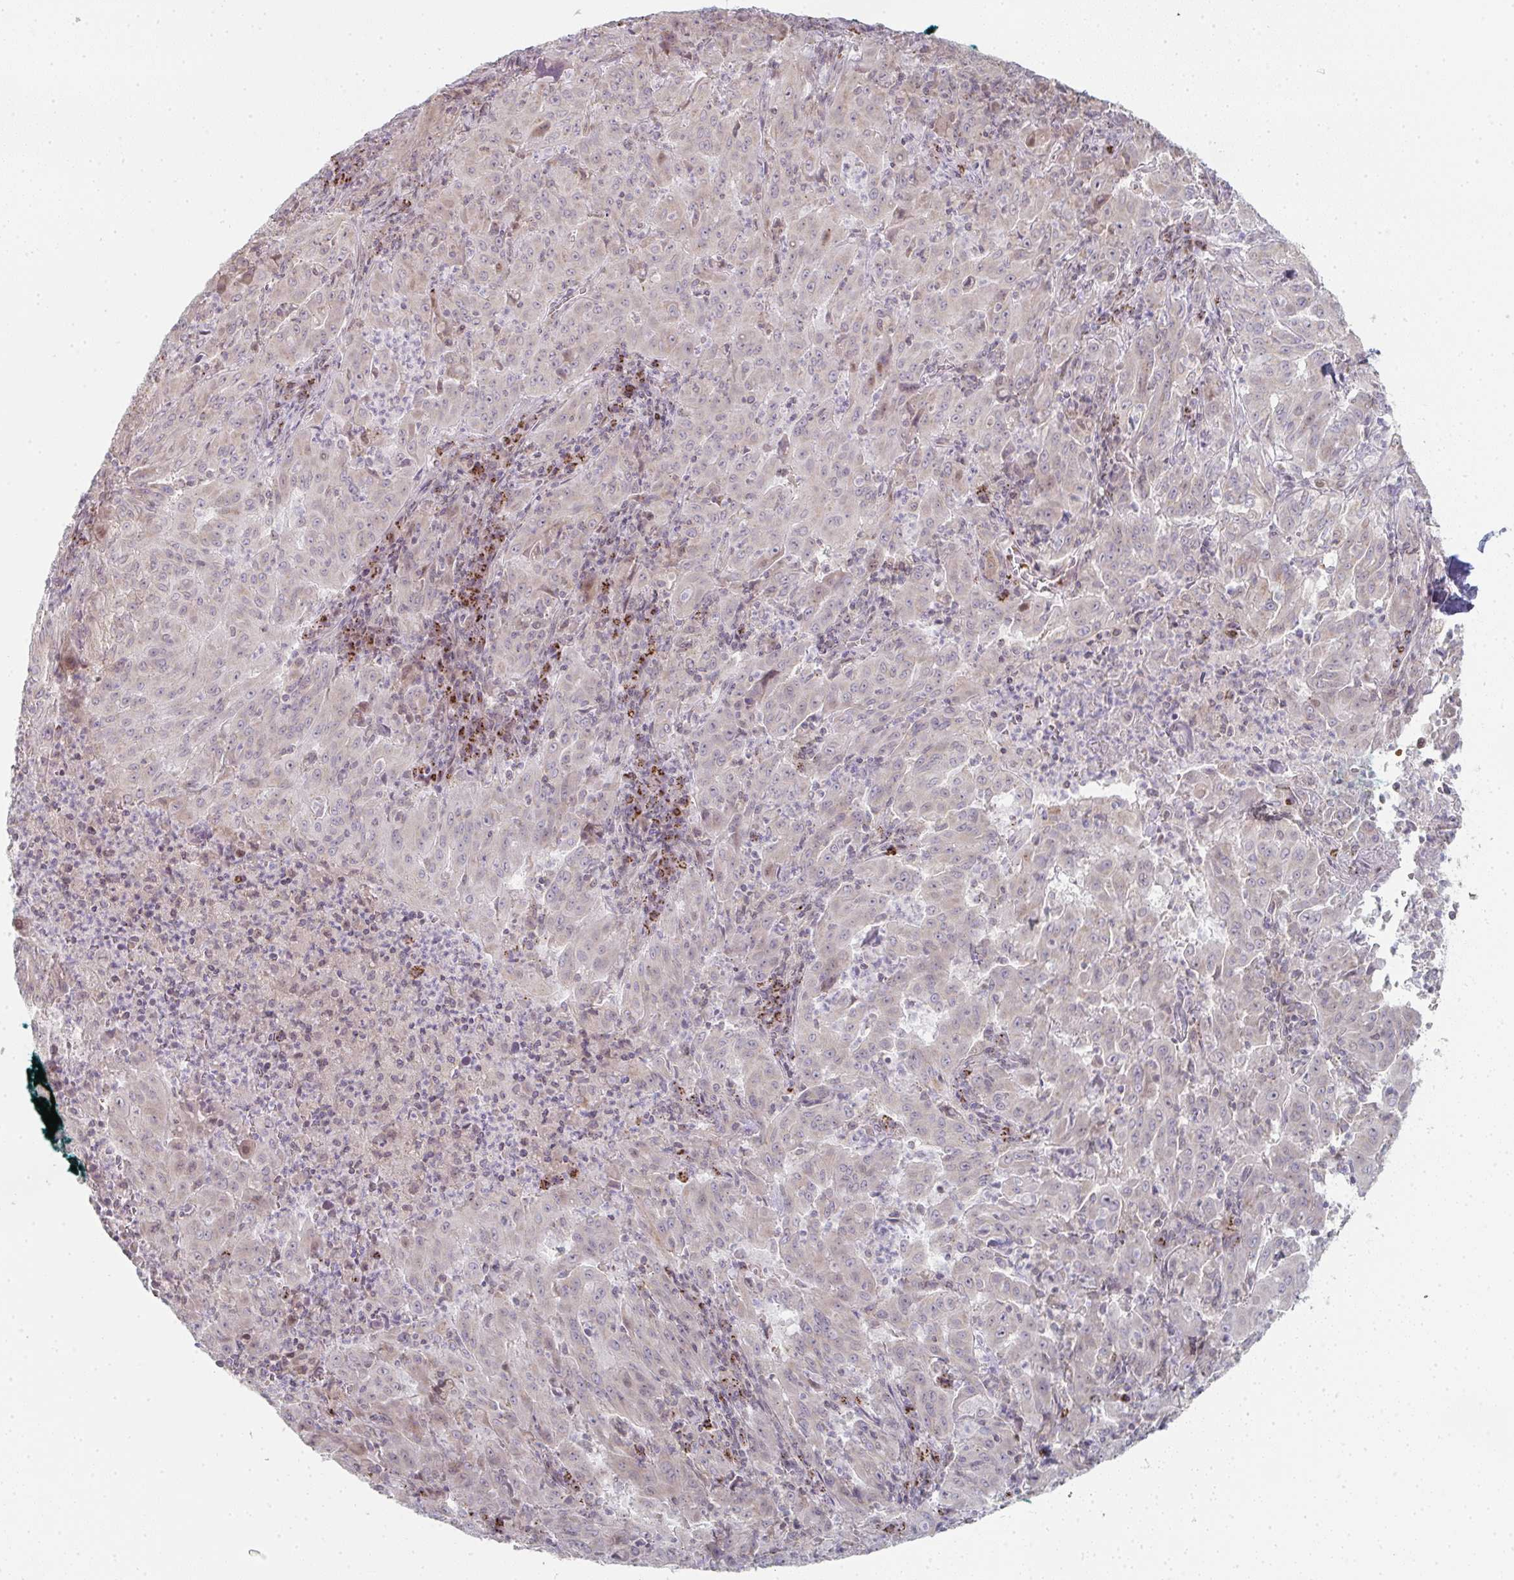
{"staining": {"intensity": "weak", "quantity": "<25%", "location": "cytoplasmic/membranous"}, "tissue": "pancreatic cancer", "cell_type": "Tumor cells", "image_type": "cancer", "snomed": [{"axis": "morphology", "description": "Adenocarcinoma, NOS"}, {"axis": "topography", "description": "Pancreas"}], "caption": "IHC histopathology image of neoplastic tissue: human adenocarcinoma (pancreatic) stained with DAB (3,3'-diaminobenzidine) reveals no significant protein staining in tumor cells.", "gene": "ZNF526", "patient": {"sex": "male", "age": 63}}